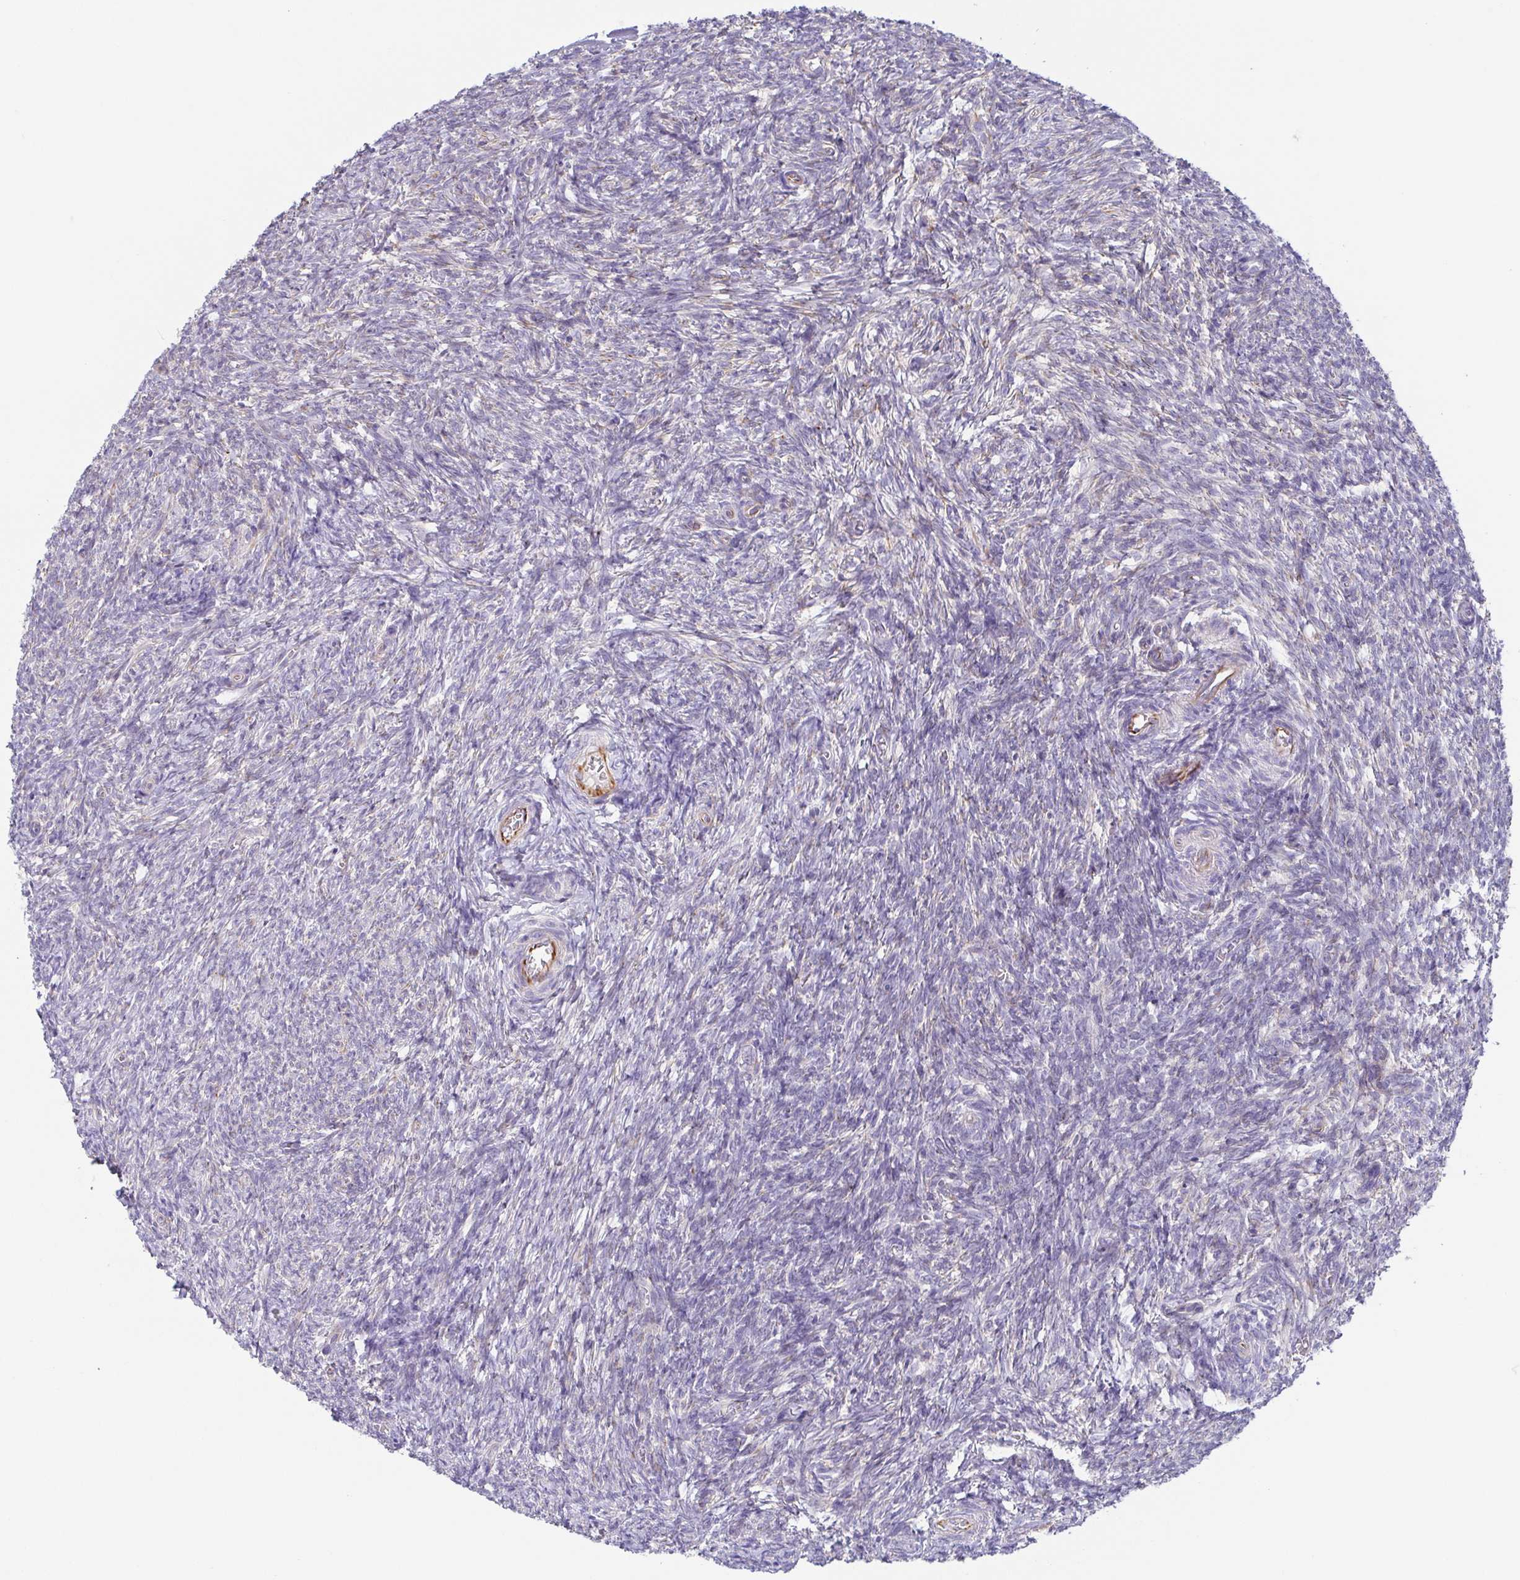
{"staining": {"intensity": "weak", "quantity": ">75%", "location": "cytoplasmic/membranous"}, "tissue": "ovary", "cell_type": "Follicle cells", "image_type": "normal", "snomed": [{"axis": "morphology", "description": "Normal tissue, NOS"}, {"axis": "topography", "description": "Ovary"}], "caption": "Protein staining of normal ovary displays weak cytoplasmic/membranous expression in approximately >75% of follicle cells.", "gene": "COL17A1", "patient": {"sex": "female", "age": 39}}